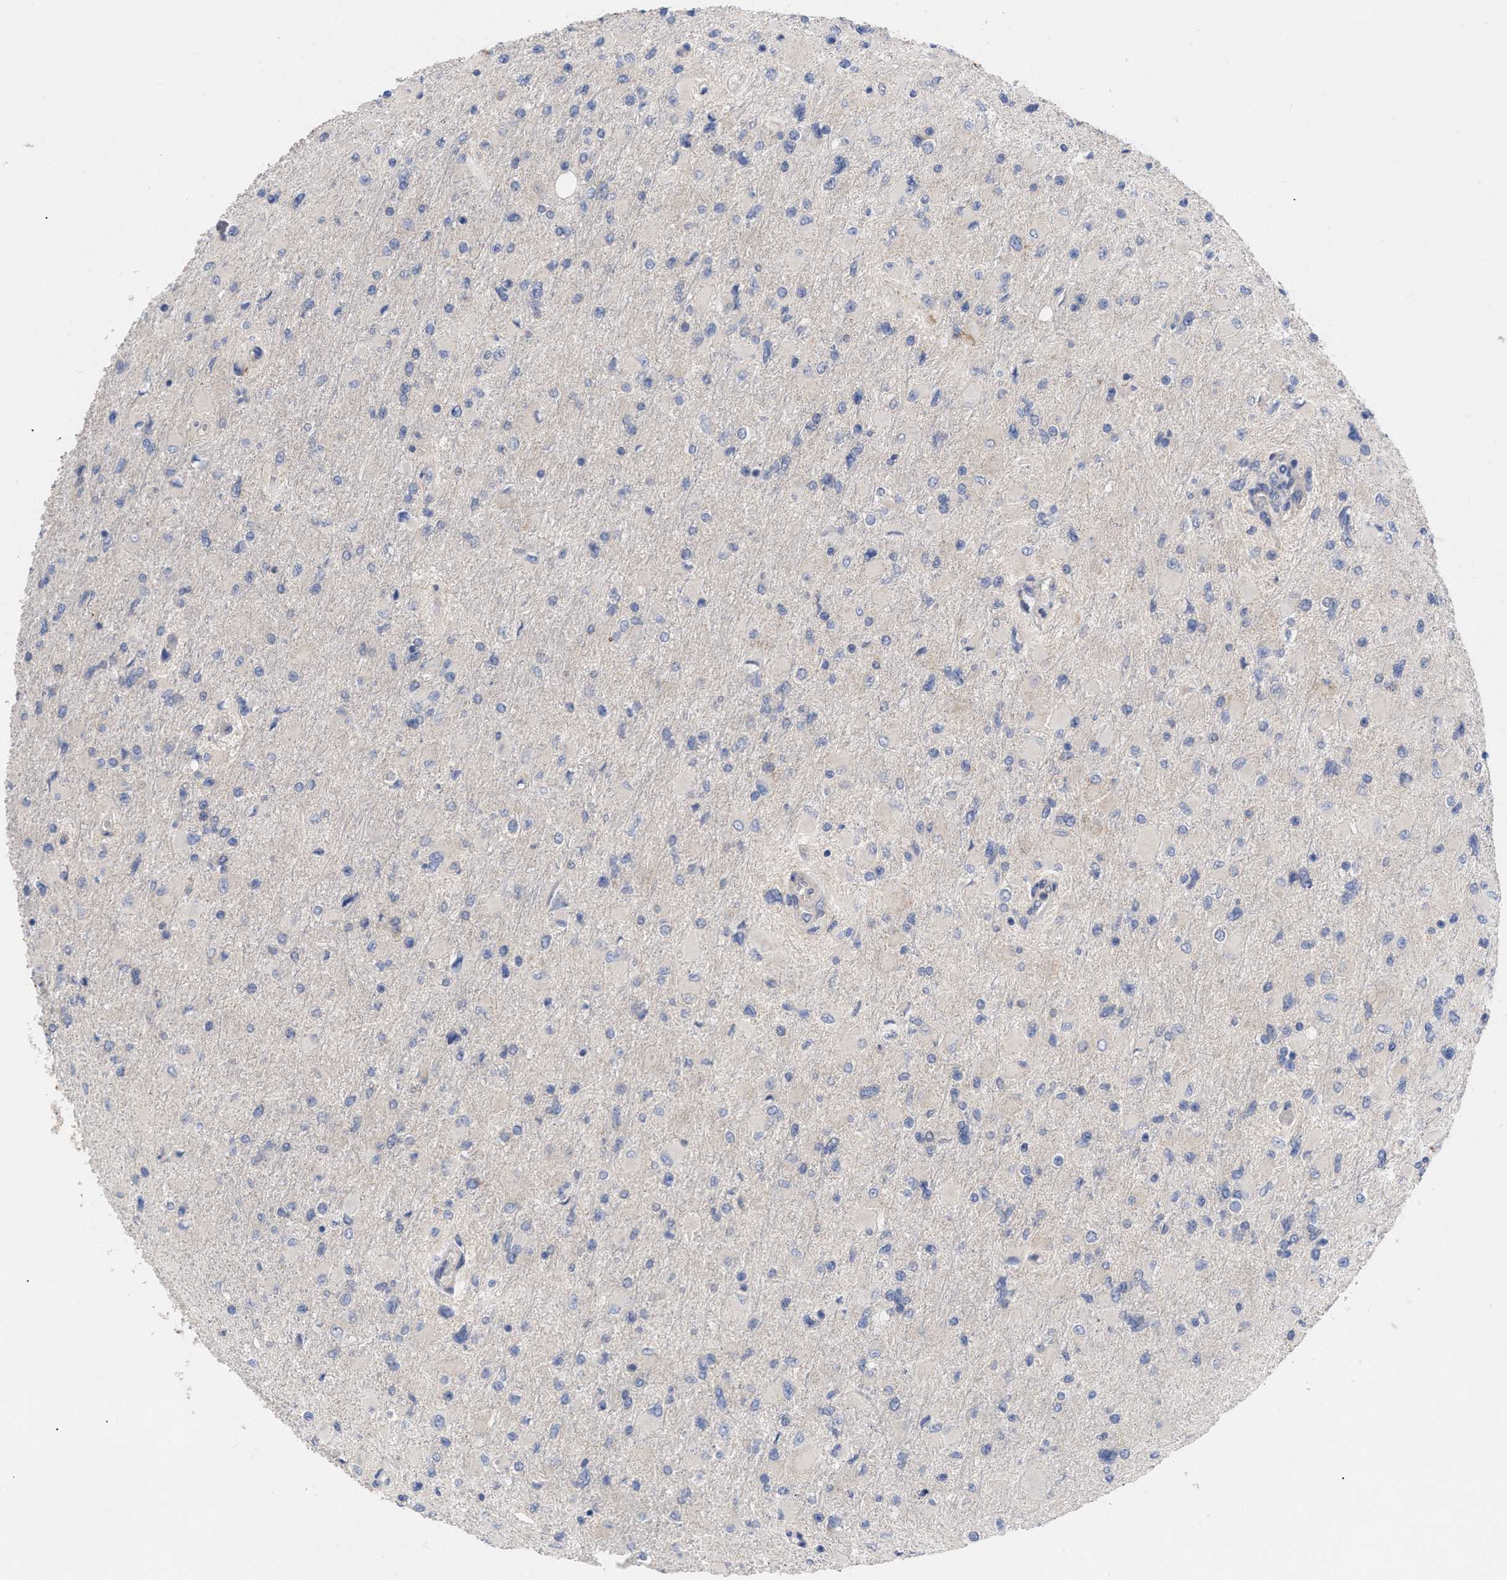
{"staining": {"intensity": "negative", "quantity": "none", "location": "none"}, "tissue": "glioma", "cell_type": "Tumor cells", "image_type": "cancer", "snomed": [{"axis": "morphology", "description": "Glioma, malignant, High grade"}, {"axis": "topography", "description": "Cerebral cortex"}], "caption": "Immunohistochemistry histopathology image of neoplastic tissue: human glioma stained with DAB exhibits no significant protein positivity in tumor cells.", "gene": "VIP", "patient": {"sex": "female", "age": 36}}